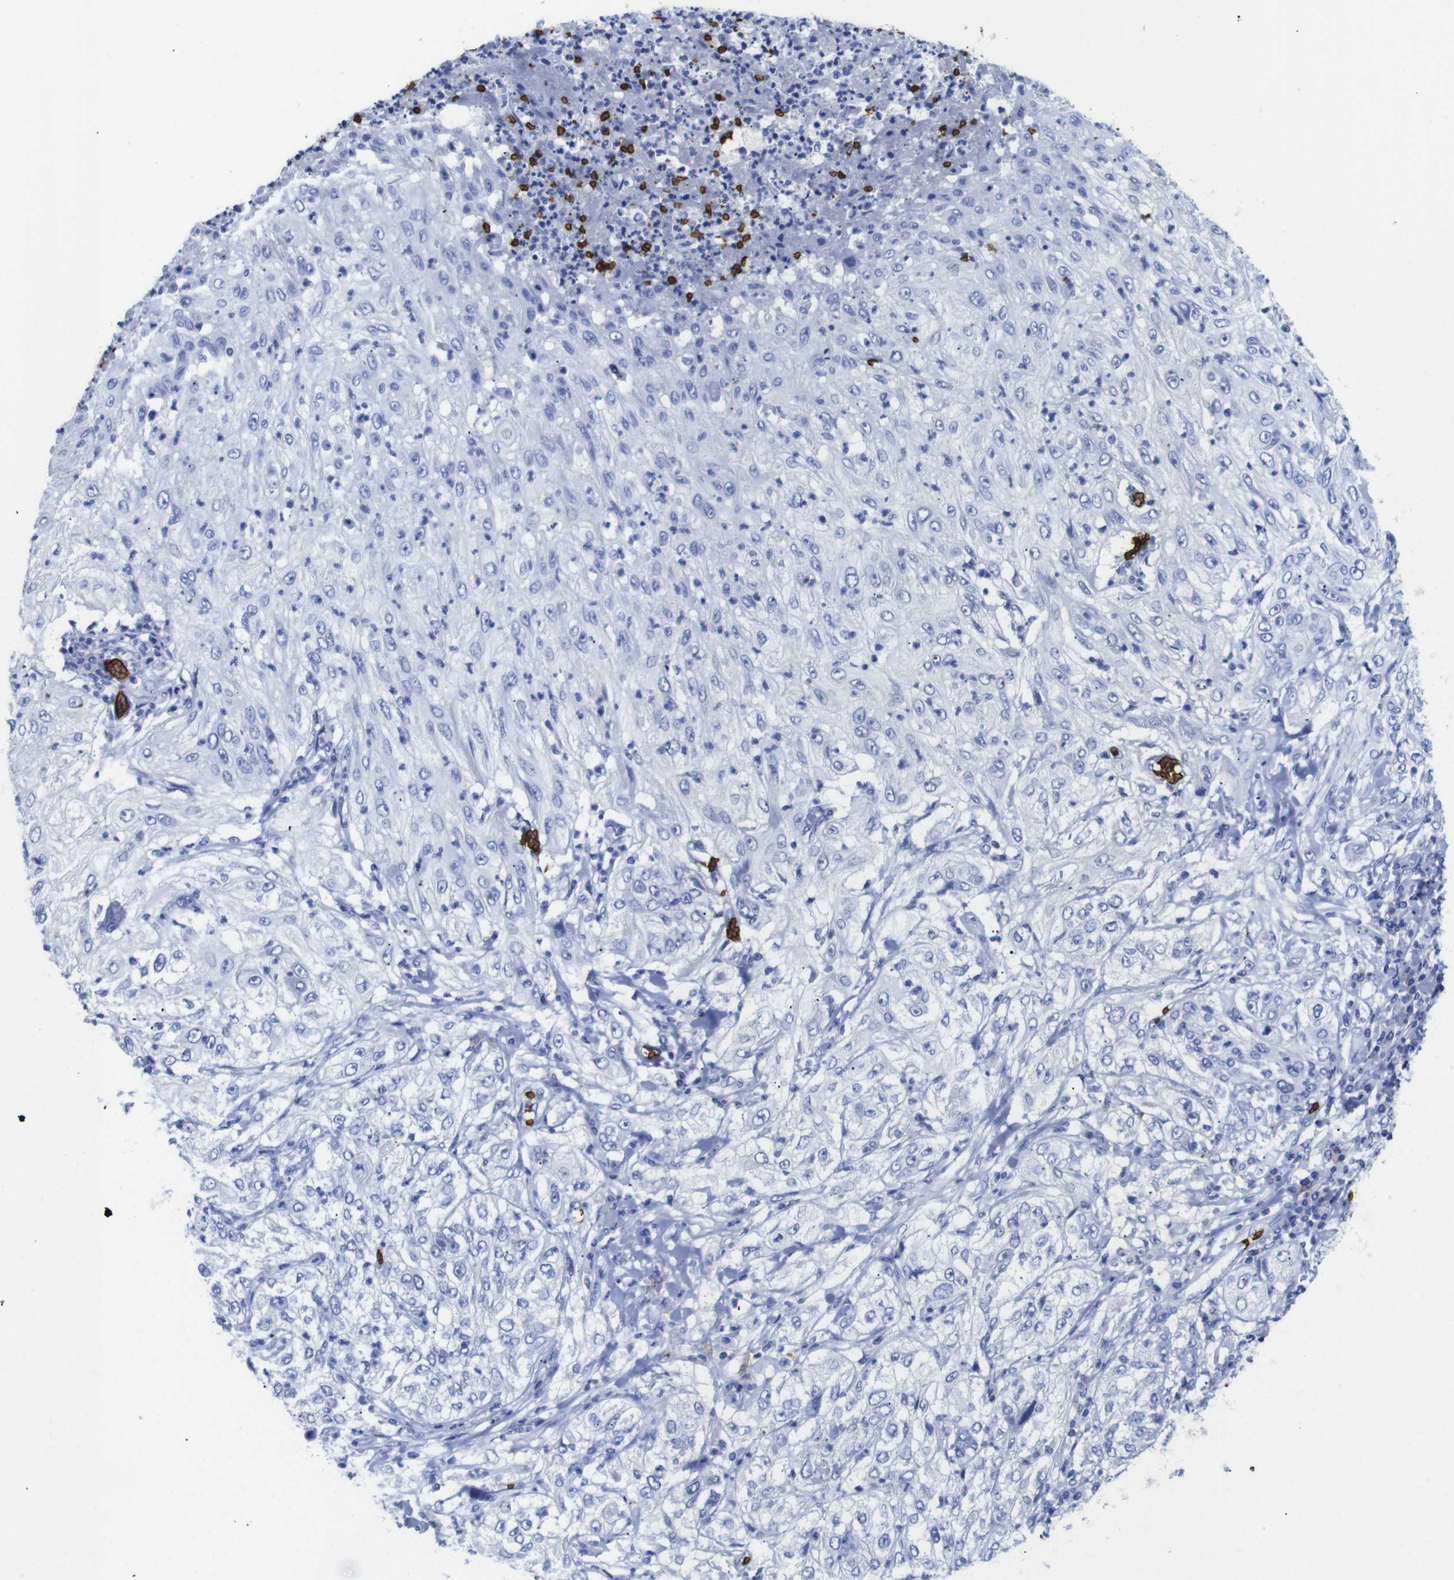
{"staining": {"intensity": "negative", "quantity": "none", "location": "none"}, "tissue": "lung cancer", "cell_type": "Tumor cells", "image_type": "cancer", "snomed": [{"axis": "morphology", "description": "Inflammation, NOS"}, {"axis": "morphology", "description": "Squamous cell carcinoma, NOS"}, {"axis": "topography", "description": "Lymph node"}, {"axis": "topography", "description": "Soft tissue"}, {"axis": "topography", "description": "Lung"}], "caption": "High power microscopy photomicrograph of an immunohistochemistry (IHC) image of lung squamous cell carcinoma, revealing no significant staining in tumor cells. The staining was performed using DAB (3,3'-diaminobenzidine) to visualize the protein expression in brown, while the nuclei were stained in blue with hematoxylin (Magnification: 20x).", "gene": "S1PR2", "patient": {"sex": "male", "age": 66}}